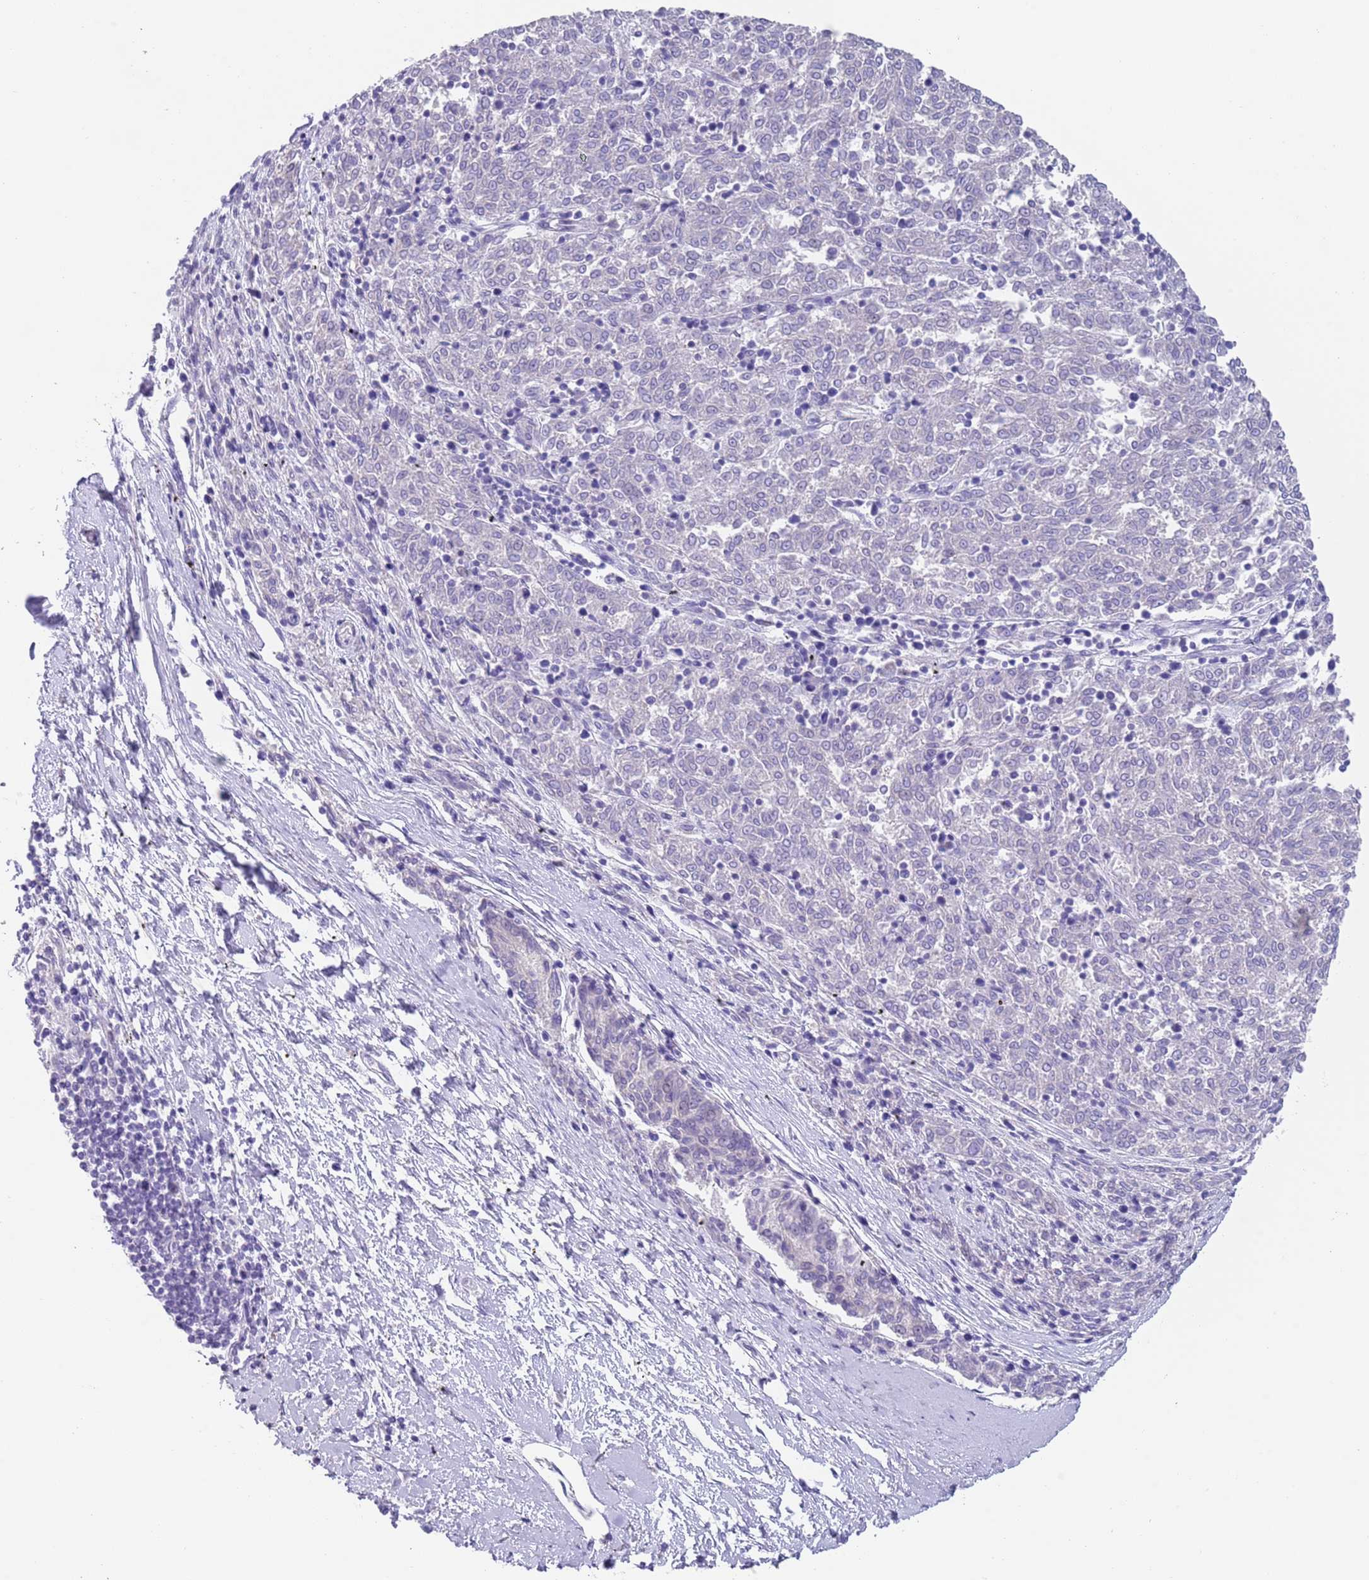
{"staining": {"intensity": "negative", "quantity": "none", "location": "none"}, "tissue": "melanoma", "cell_type": "Tumor cells", "image_type": "cancer", "snomed": [{"axis": "morphology", "description": "Malignant melanoma, NOS"}, {"axis": "topography", "description": "Skin"}], "caption": "The photomicrograph displays no staining of tumor cells in melanoma.", "gene": "SPIRE2", "patient": {"sex": "female", "age": 72}}